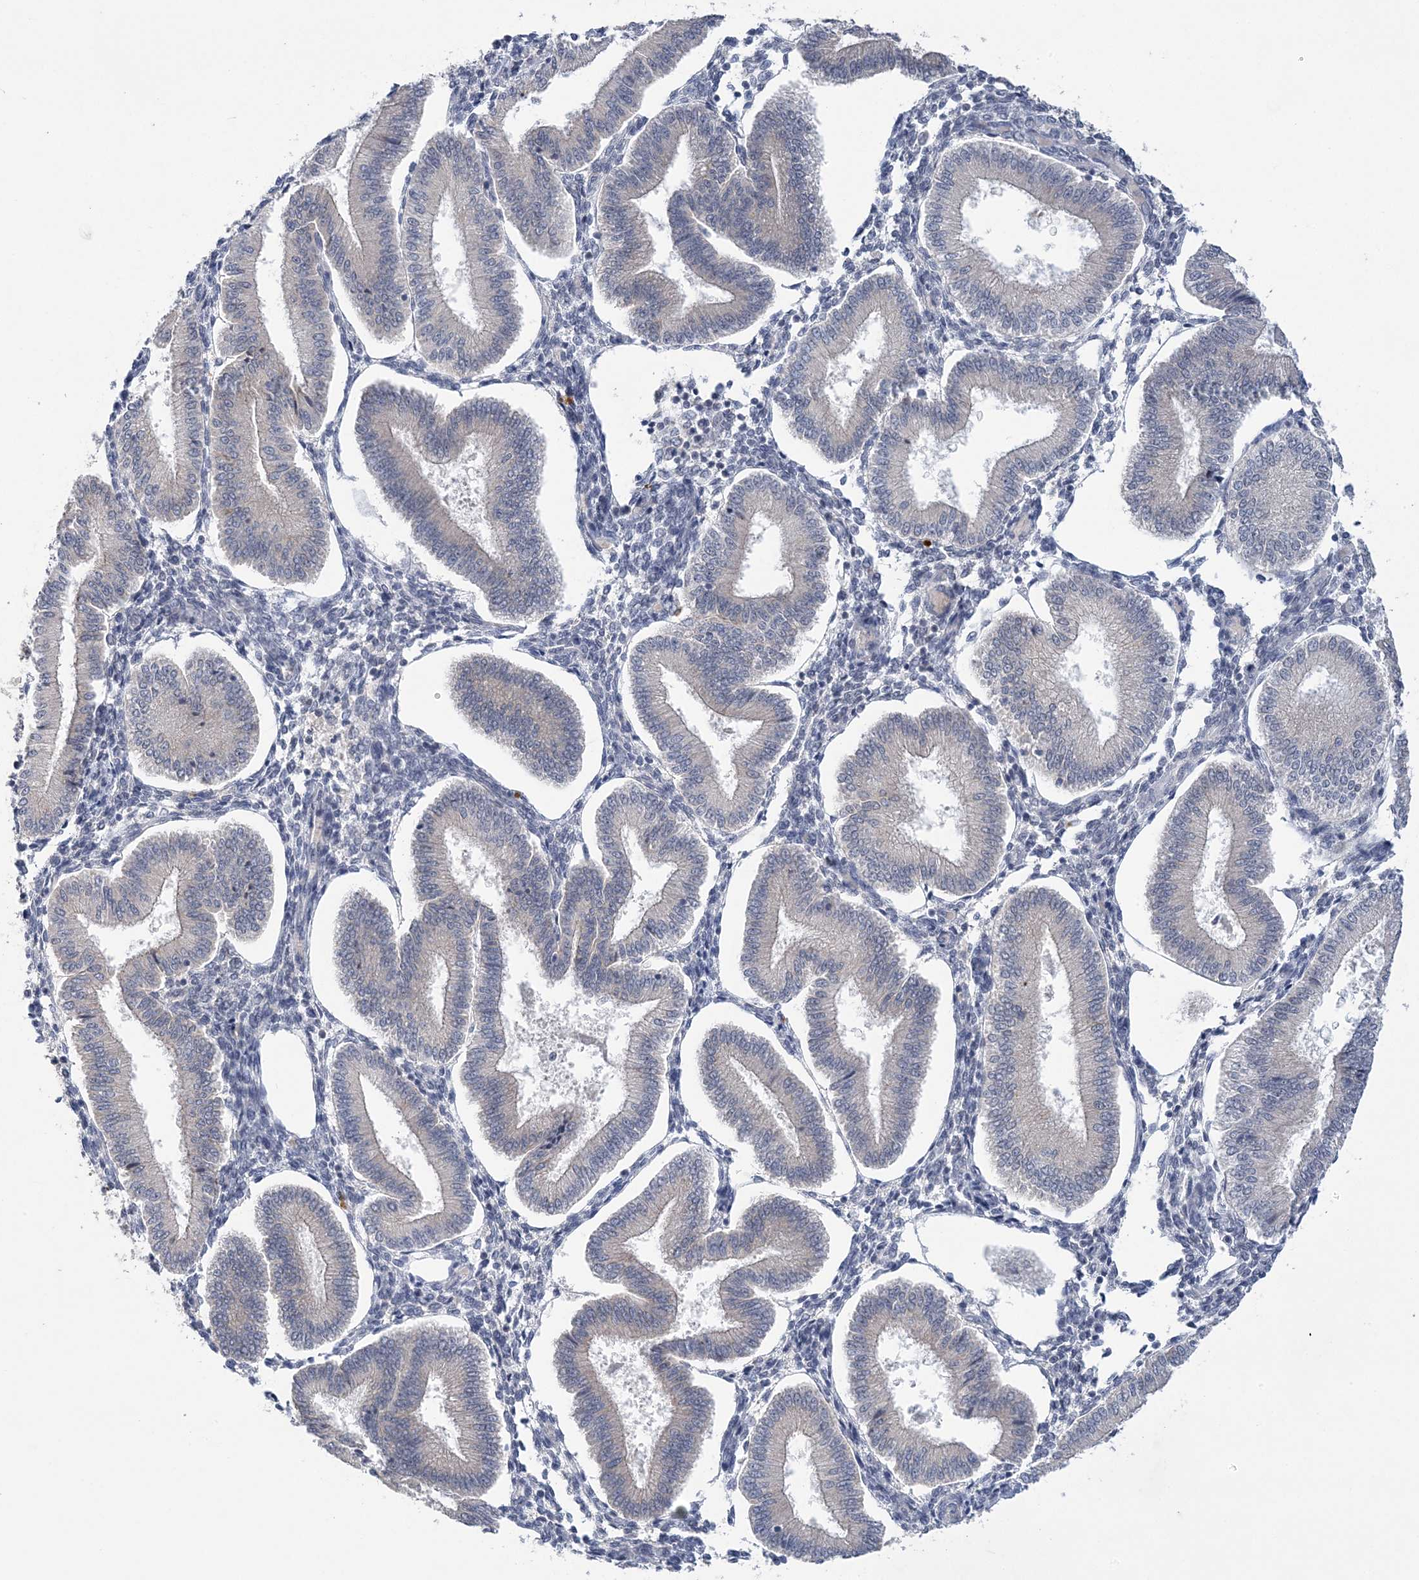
{"staining": {"intensity": "negative", "quantity": "none", "location": "none"}, "tissue": "endometrium", "cell_type": "Cells in endometrial stroma", "image_type": "normal", "snomed": [{"axis": "morphology", "description": "Normal tissue, NOS"}, {"axis": "topography", "description": "Endometrium"}], "caption": "Endometrium was stained to show a protein in brown. There is no significant expression in cells in endometrial stroma.", "gene": "ZBTB7A", "patient": {"sex": "female", "age": 39}}